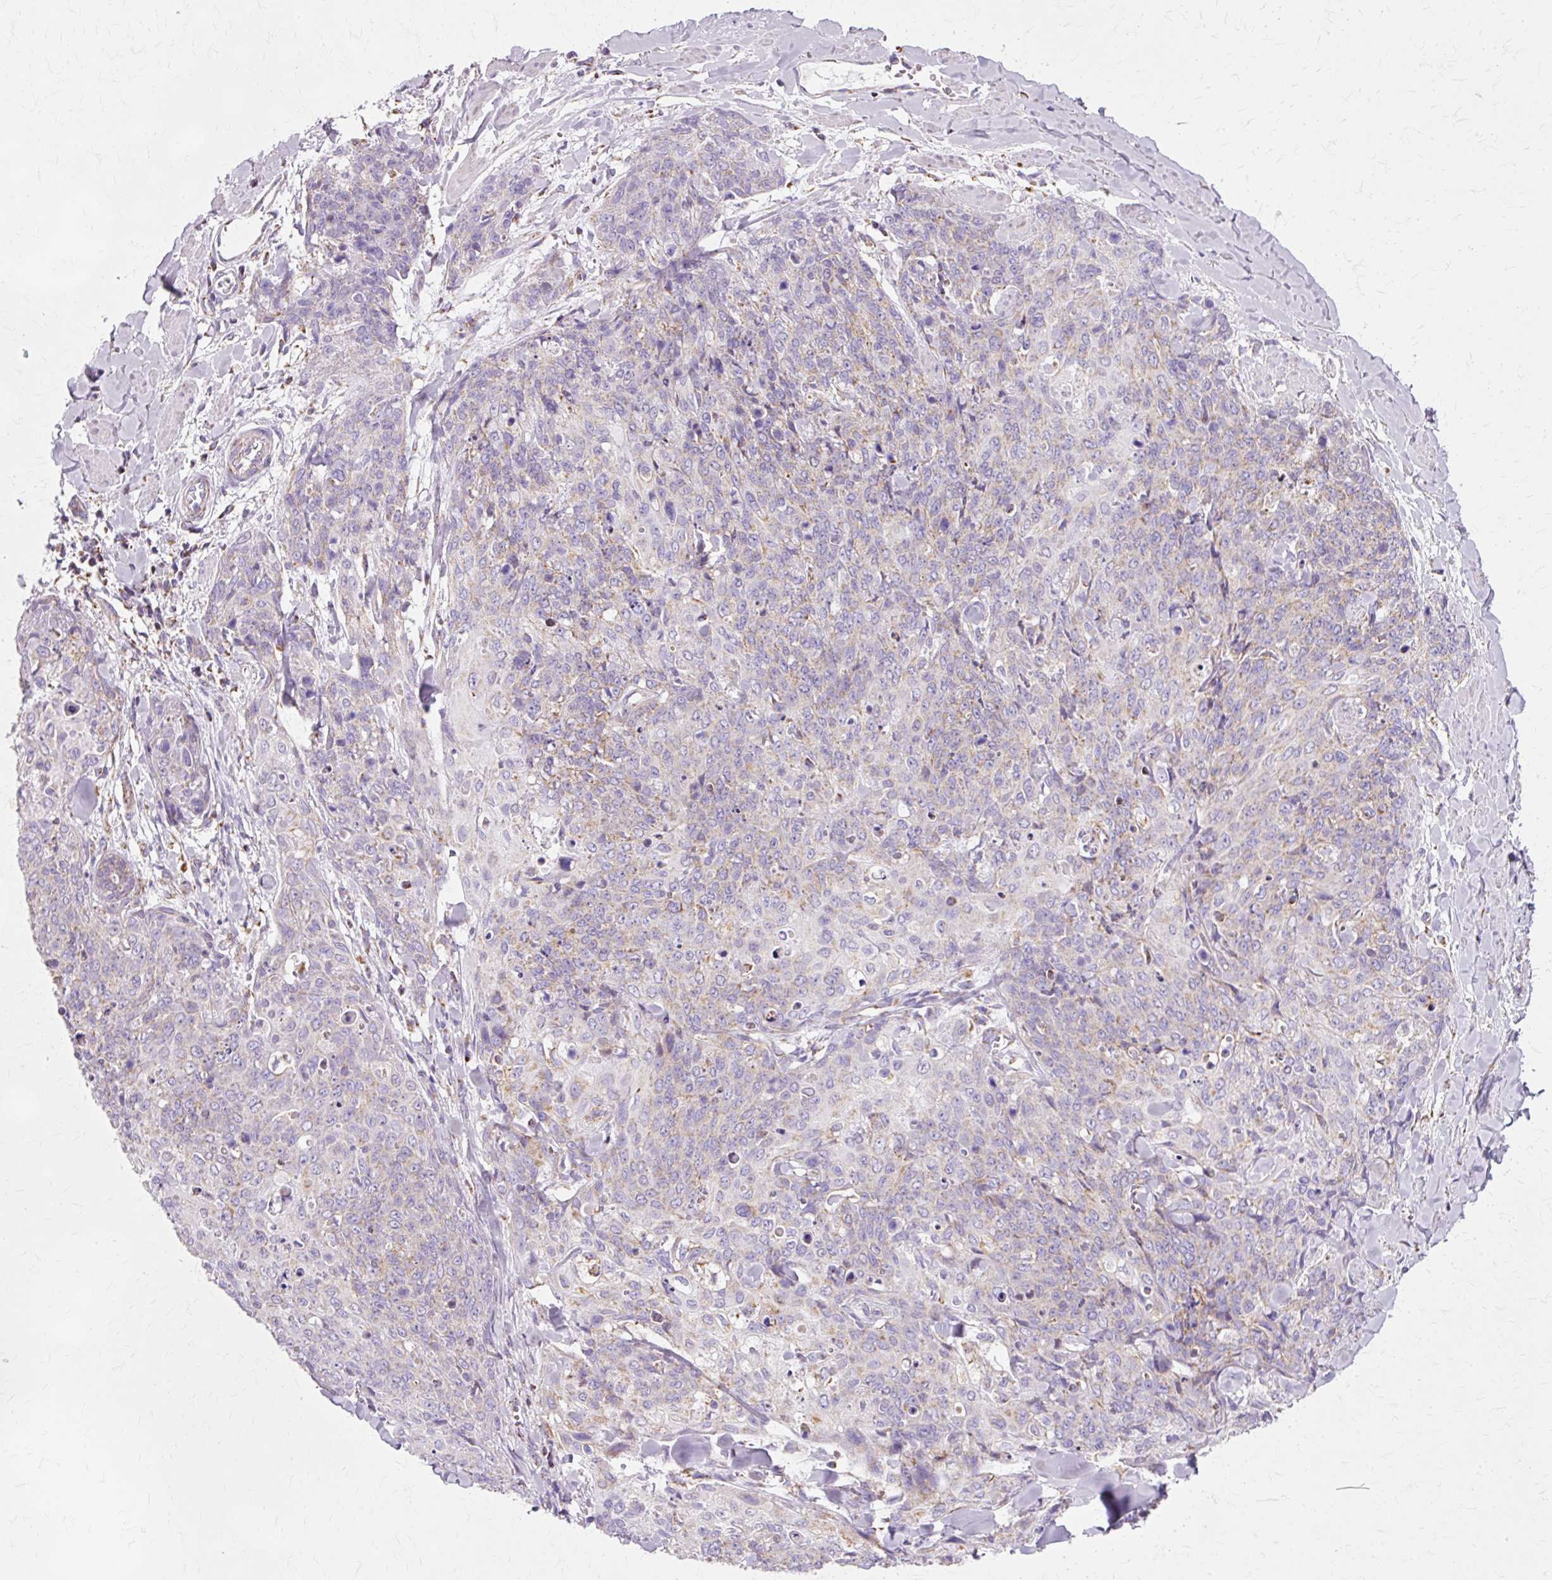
{"staining": {"intensity": "weak", "quantity": "<25%", "location": "cytoplasmic/membranous"}, "tissue": "skin cancer", "cell_type": "Tumor cells", "image_type": "cancer", "snomed": [{"axis": "morphology", "description": "Squamous cell carcinoma, NOS"}, {"axis": "topography", "description": "Skin"}, {"axis": "topography", "description": "Vulva"}], "caption": "This is a micrograph of IHC staining of squamous cell carcinoma (skin), which shows no staining in tumor cells.", "gene": "ATP5PO", "patient": {"sex": "female", "age": 85}}